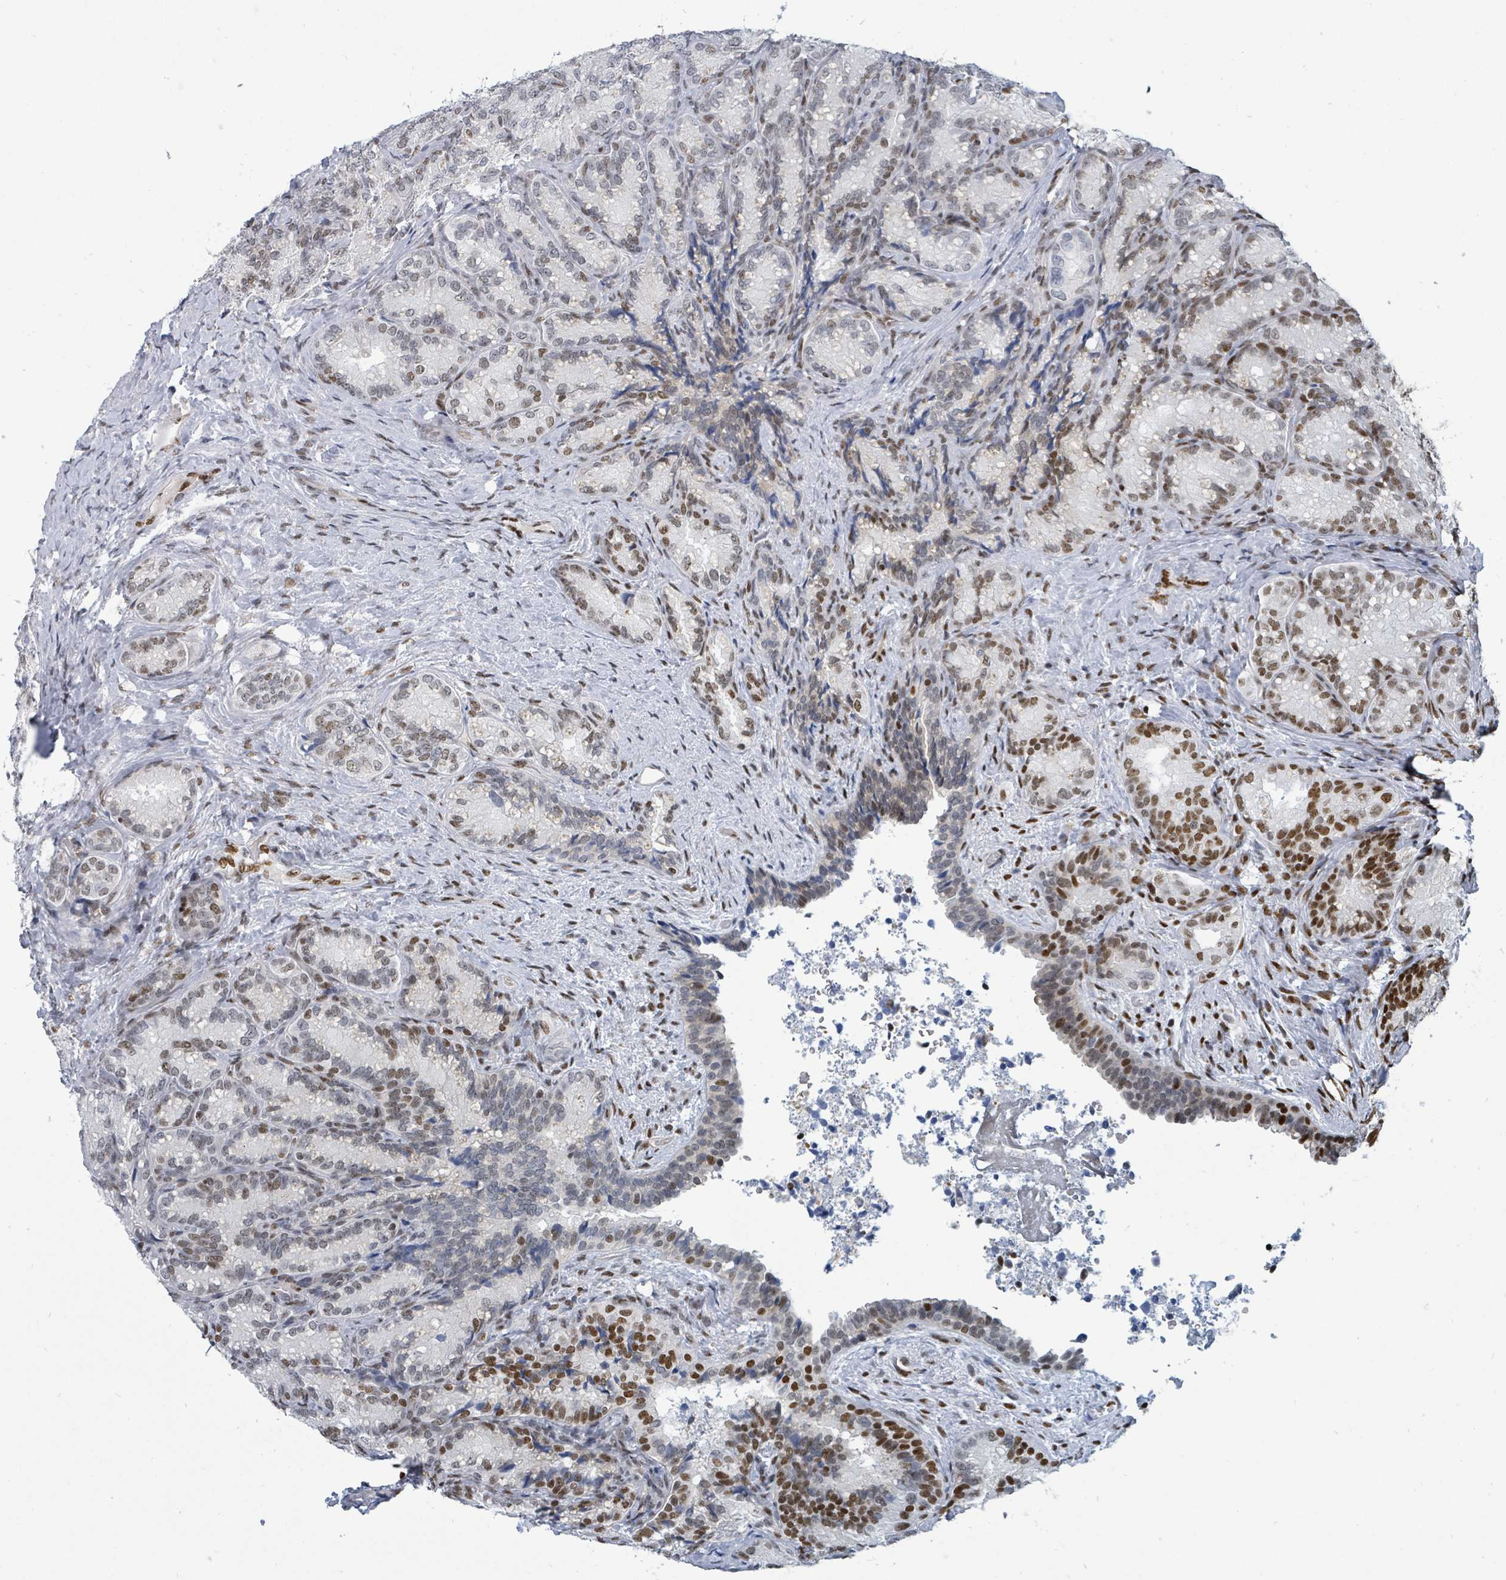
{"staining": {"intensity": "moderate", "quantity": "25%-75%", "location": "nuclear"}, "tissue": "seminal vesicle", "cell_type": "Glandular cells", "image_type": "normal", "snomed": [{"axis": "morphology", "description": "Normal tissue, NOS"}, {"axis": "topography", "description": "Seminal veicle"}], "caption": "Immunohistochemistry of benign seminal vesicle shows medium levels of moderate nuclear staining in approximately 25%-75% of glandular cells. Nuclei are stained in blue.", "gene": "SUMO2", "patient": {"sex": "male", "age": 58}}